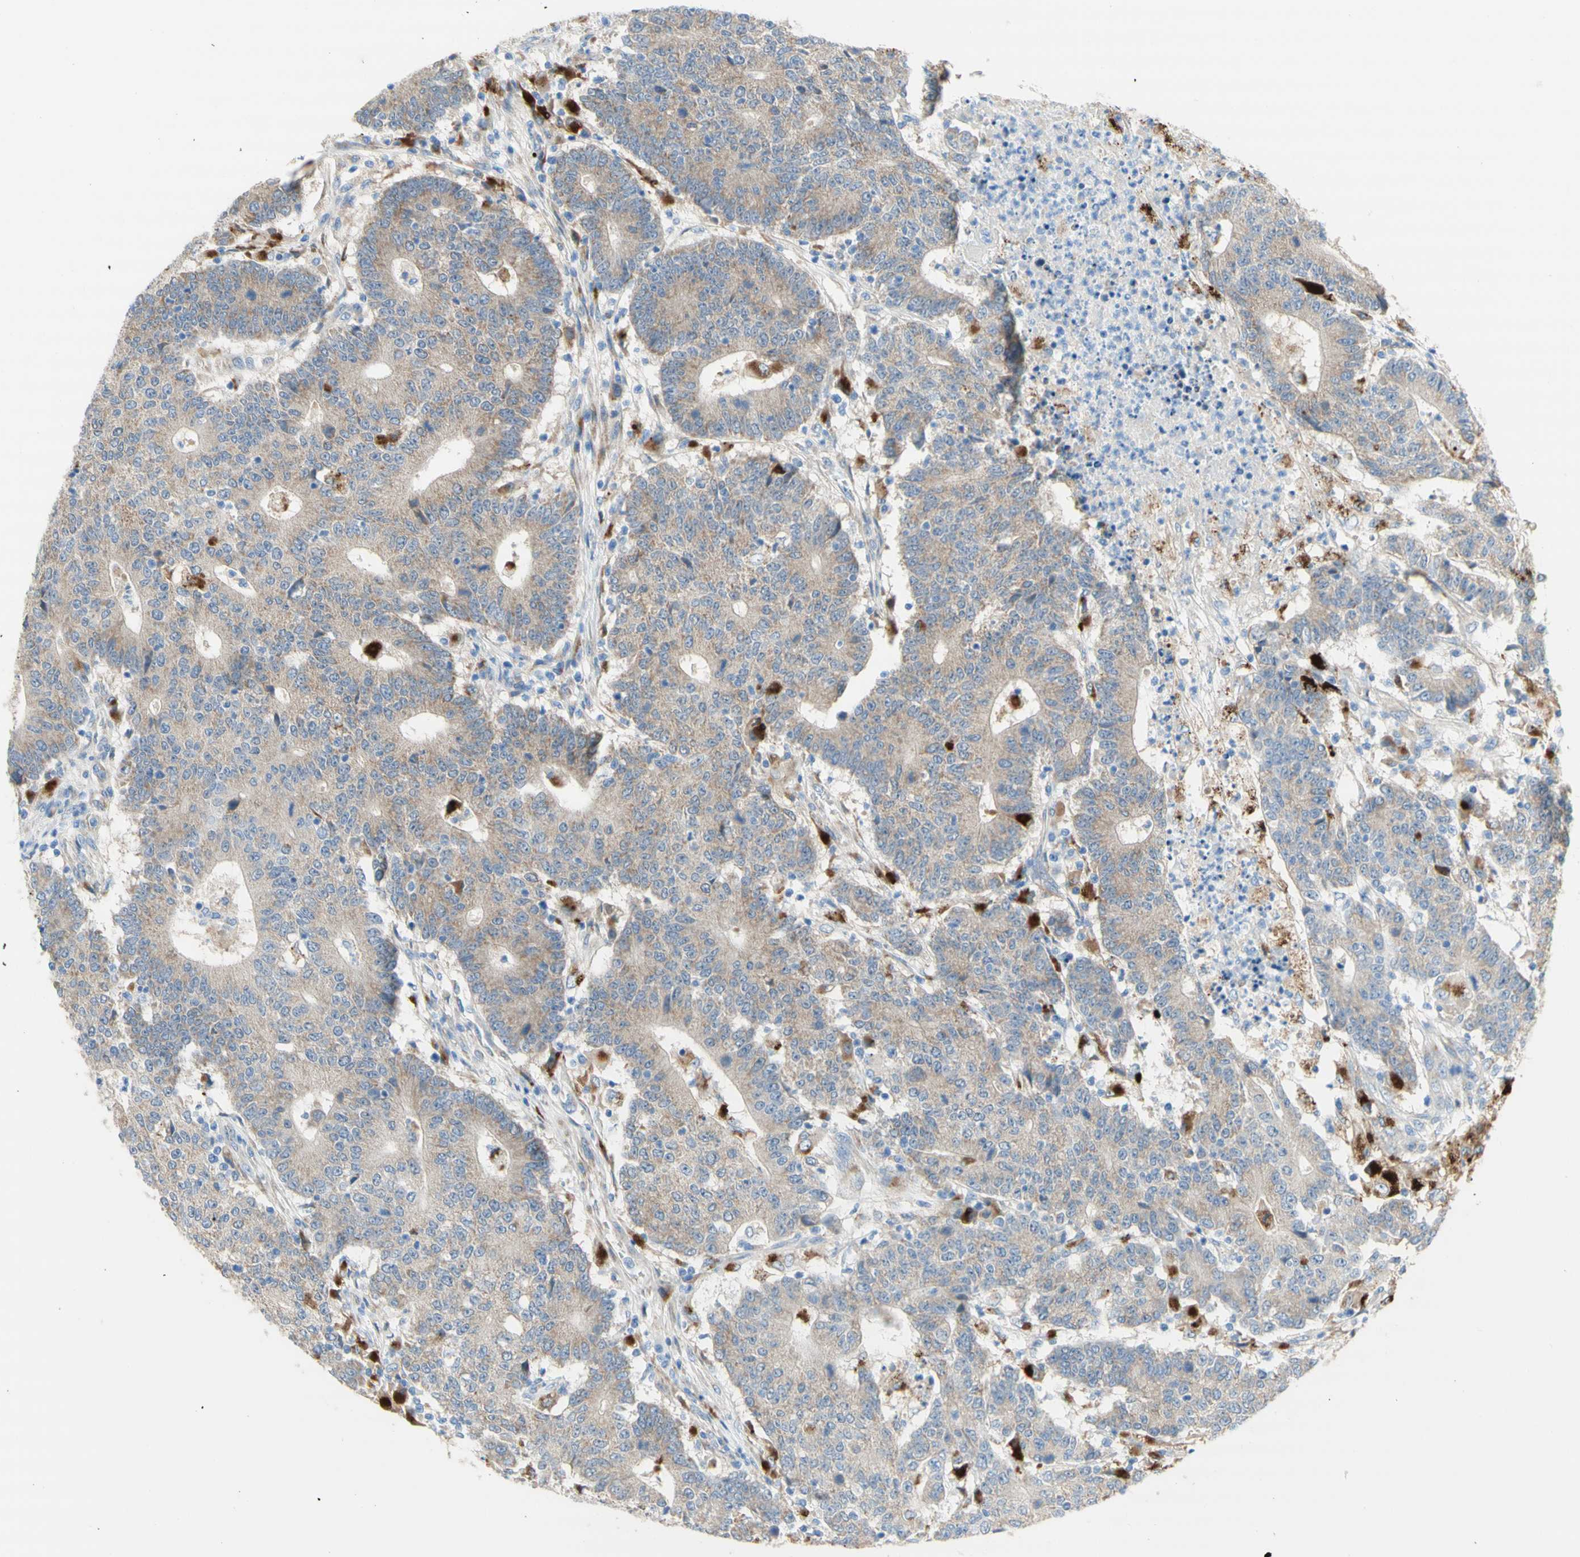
{"staining": {"intensity": "weak", "quantity": ">75%", "location": "cytoplasmic/membranous"}, "tissue": "colorectal cancer", "cell_type": "Tumor cells", "image_type": "cancer", "snomed": [{"axis": "morphology", "description": "Normal tissue, NOS"}, {"axis": "morphology", "description": "Adenocarcinoma, NOS"}, {"axis": "topography", "description": "Colon"}], "caption": "This histopathology image exhibits immunohistochemistry staining of colorectal cancer, with low weak cytoplasmic/membranous staining in approximately >75% of tumor cells.", "gene": "URB2", "patient": {"sex": "female", "age": 75}}